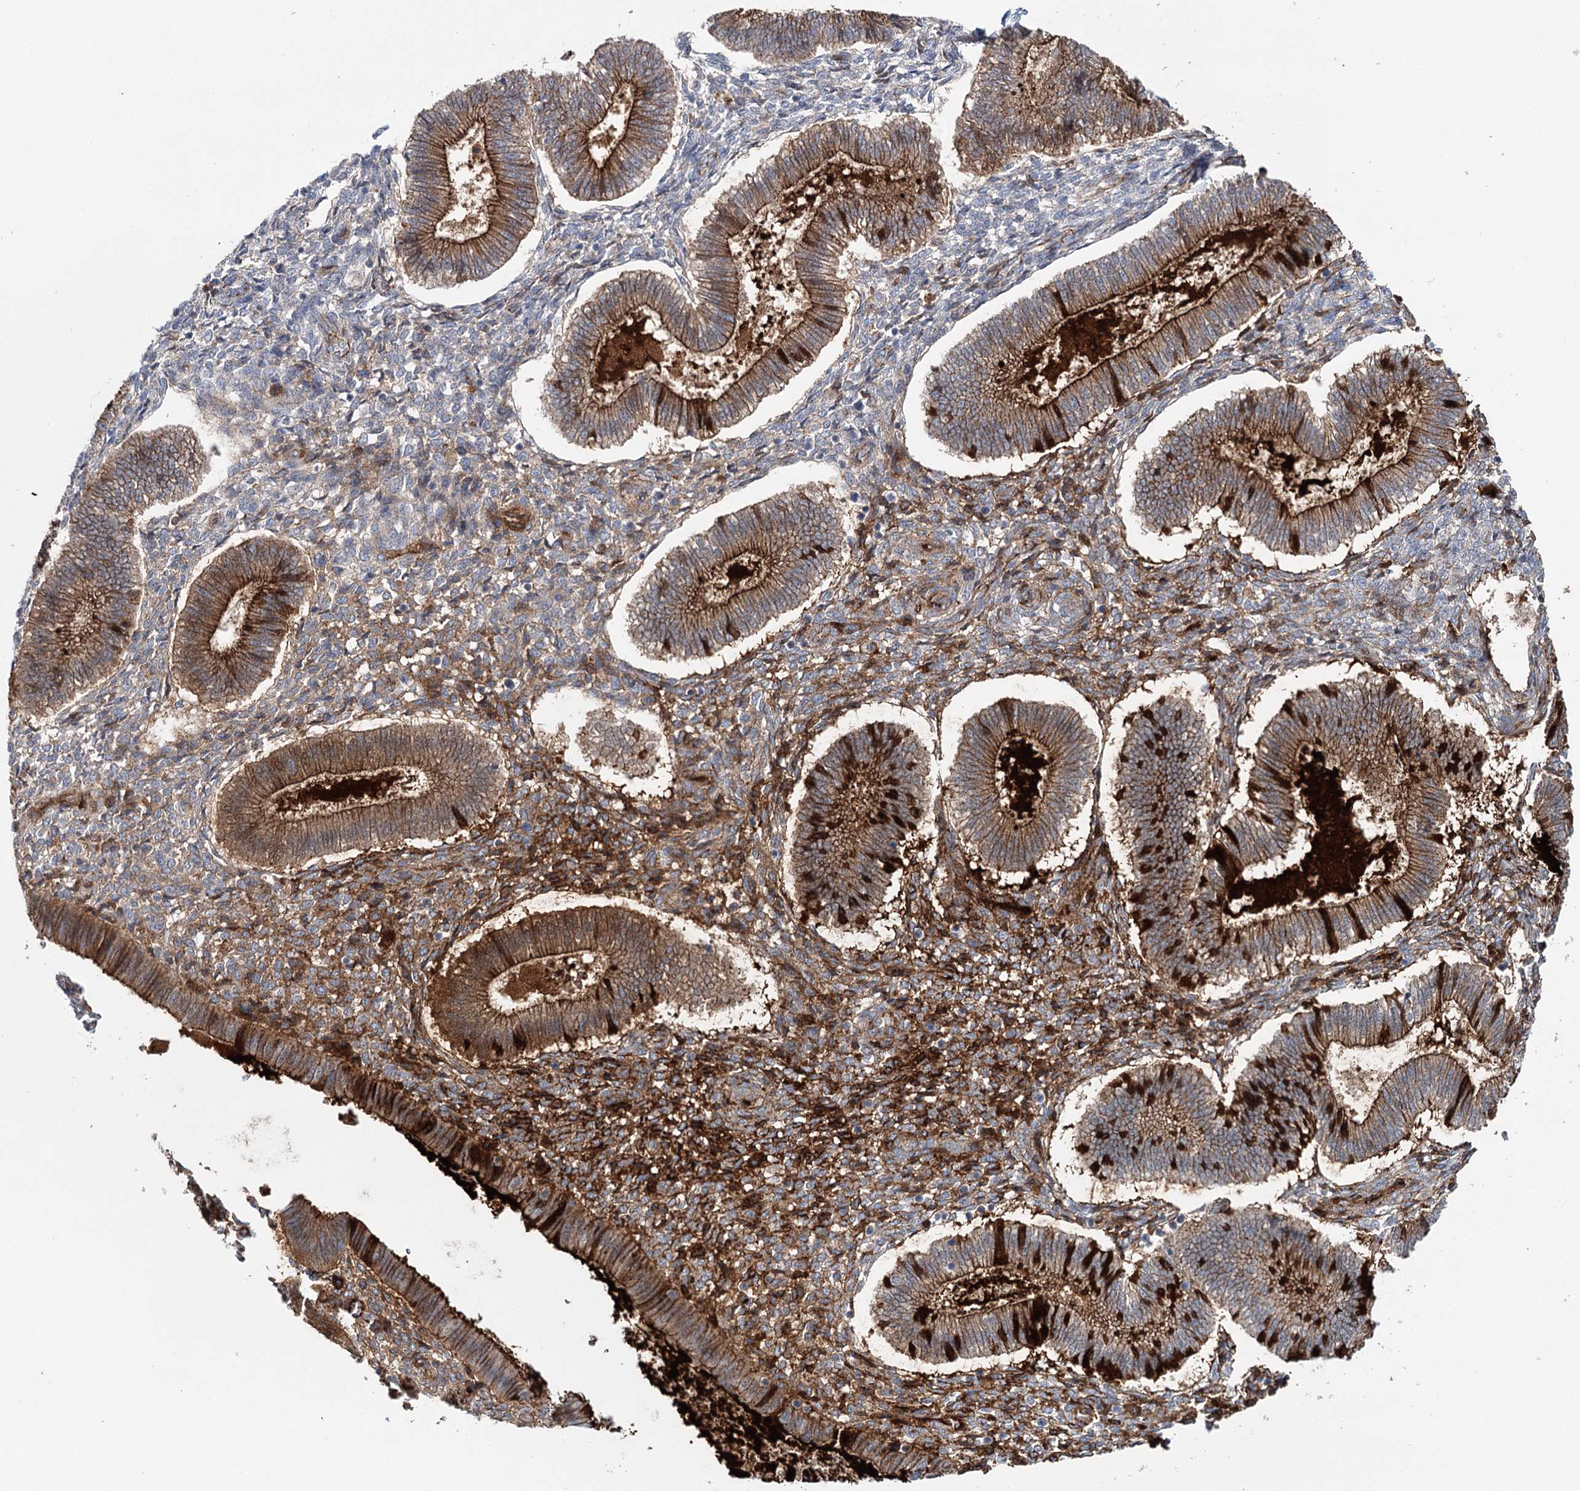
{"staining": {"intensity": "moderate", "quantity": "<25%", "location": "cytoplasmic/membranous"}, "tissue": "endometrium", "cell_type": "Cells in endometrial stroma", "image_type": "normal", "snomed": [{"axis": "morphology", "description": "Normal tissue, NOS"}, {"axis": "topography", "description": "Endometrium"}], "caption": "Moderate cytoplasmic/membranous staining is seen in about <25% of cells in endometrial stroma in normal endometrium. Immunohistochemistry (ihc) stains the protein of interest in brown and the nuclei are stained blue.", "gene": "PKP4", "patient": {"sex": "female", "age": 25}}